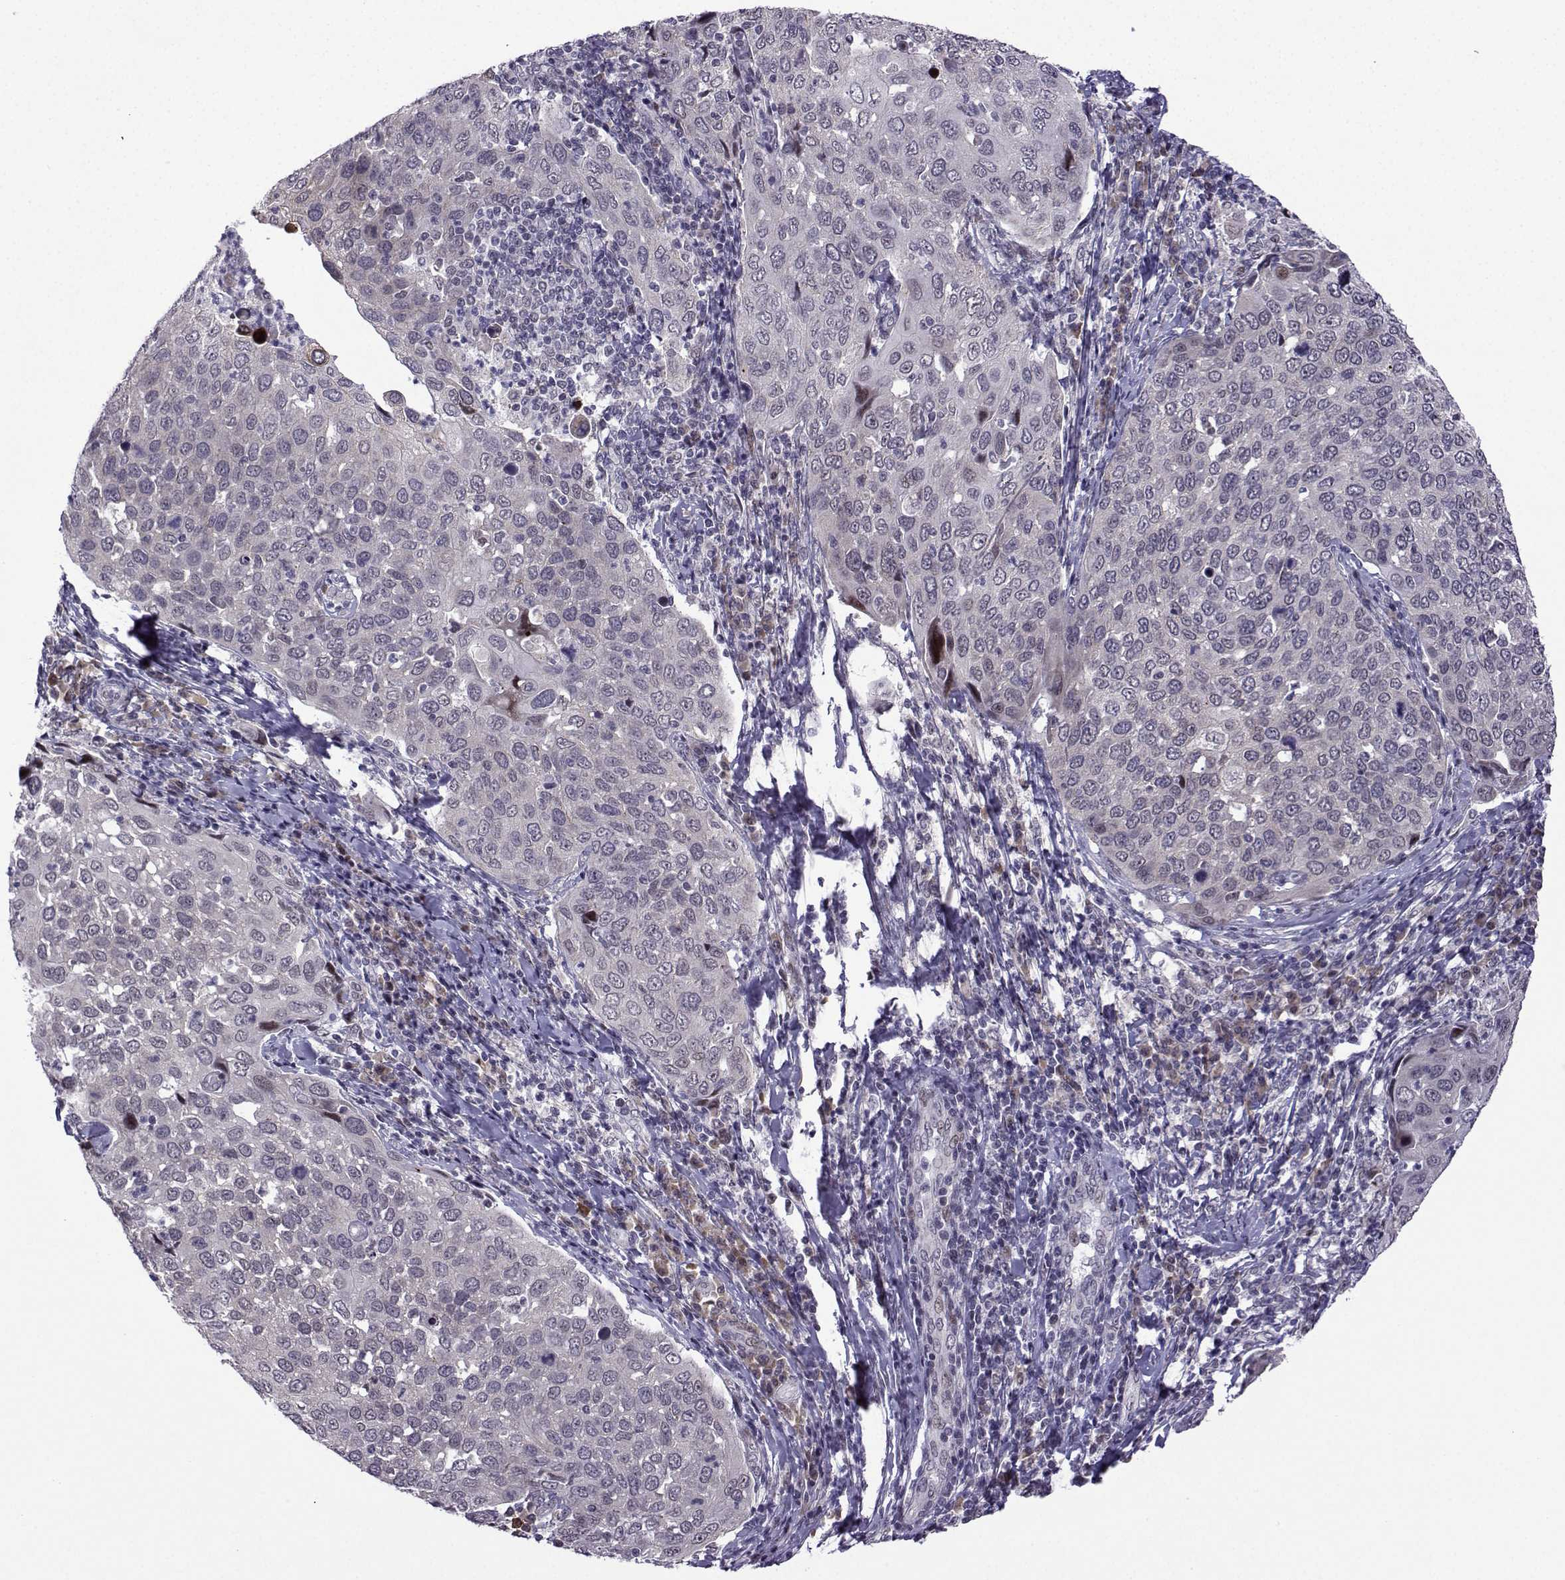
{"staining": {"intensity": "negative", "quantity": "none", "location": "none"}, "tissue": "cervical cancer", "cell_type": "Tumor cells", "image_type": "cancer", "snomed": [{"axis": "morphology", "description": "Squamous cell carcinoma, NOS"}, {"axis": "topography", "description": "Cervix"}], "caption": "Immunohistochemistry photomicrograph of neoplastic tissue: human cervical squamous cell carcinoma stained with DAB (3,3'-diaminobenzidine) exhibits no significant protein expression in tumor cells.", "gene": "FGF3", "patient": {"sex": "female", "age": 54}}